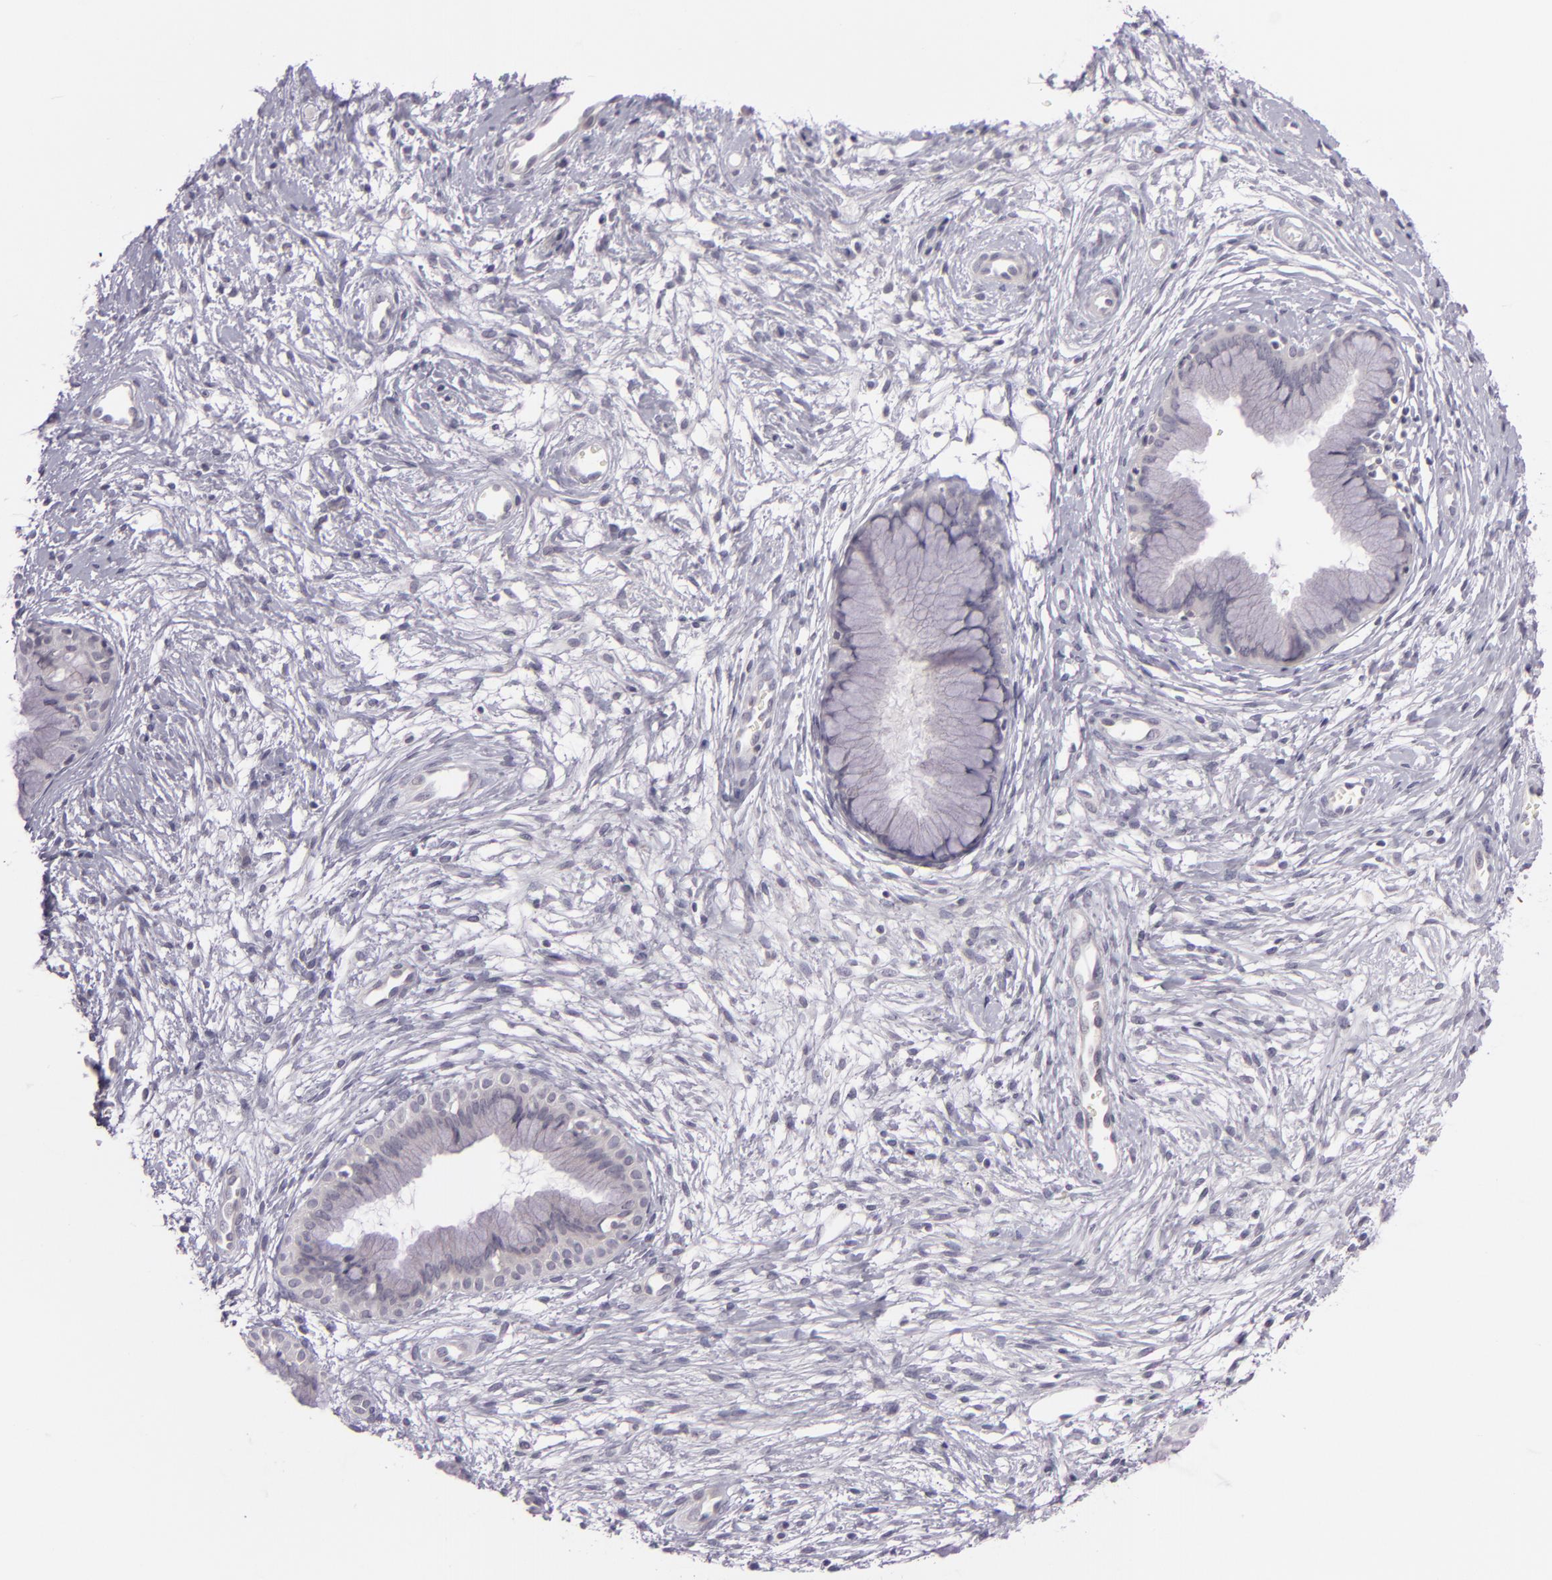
{"staining": {"intensity": "negative", "quantity": "none", "location": "none"}, "tissue": "cervix", "cell_type": "Glandular cells", "image_type": "normal", "snomed": [{"axis": "morphology", "description": "Normal tissue, NOS"}, {"axis": "topography", "description": "Cervix"}], "caption": "The micrograph shows no significant positivity in glandular cells of cervix. The staining is performed using DAB brown chromogen with nuclei counter-stained in using hematoxylin.", "gene": "DAG1", "patient": {"sex": "female", "age": 39}}